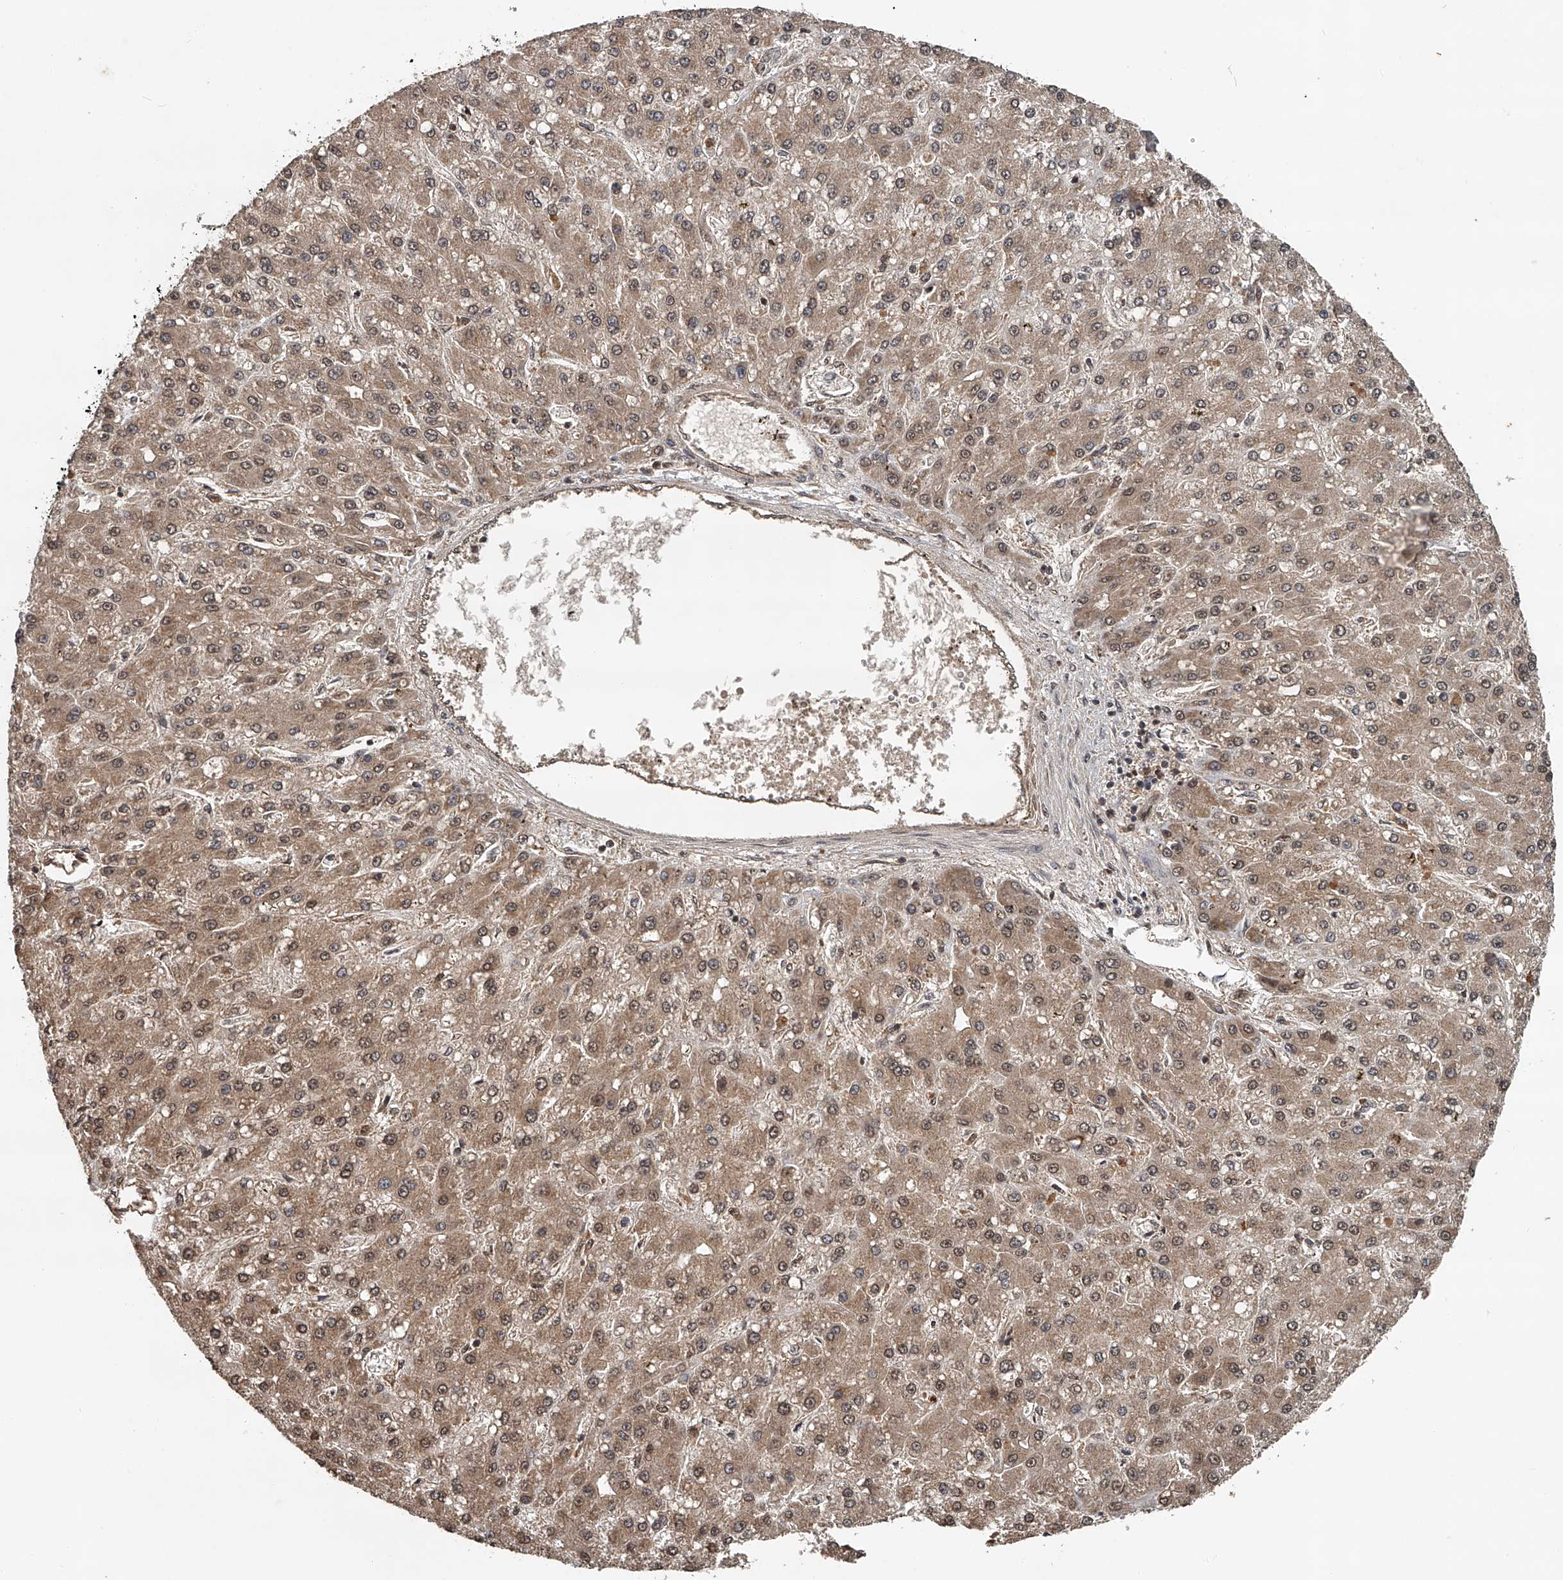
{"staining": {"intensity": "moderate", "quantity": ">75%", "location": "cytoplasmic/membranous,nuclear"}, "tissue": "liver cancer", "cell_type": "Tumor cells", "image_type": "cancer", "snomed": [{"axis": "morphology", "description": "Carcinoma, Hepatocellular, NOS"}, {"axis": "topography", "description": "Liver"}], "caption": "Hepatocellular carcinoma (liver) tissue reveals moderate cytoplasmic/membranous and nuclear staining in approximately >75% of tumor cells, visualized by immunohistochemistry. (brown staining indicates protein expression, while blue staining denotes nuclei).", "gene": "PLEKHG1", "patient": {"sex": "male", "age": 67}}